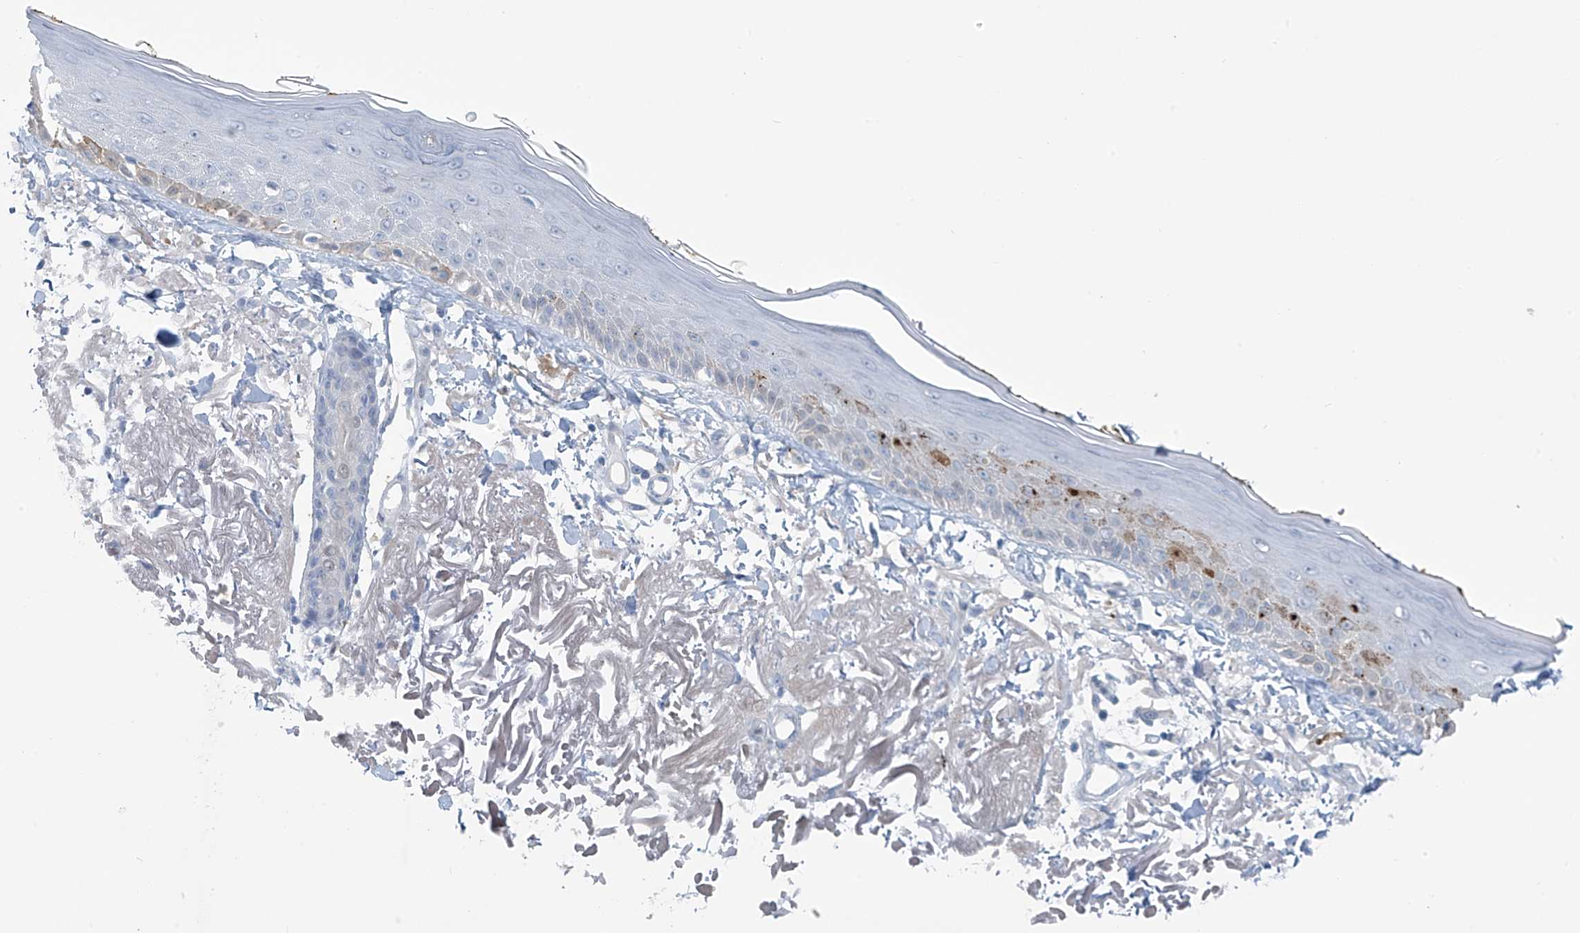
{"staining": {"intensity": "negative", "quantity": "none", "location": "none"}, "tissue": "skin", "cell_type": "Fibroblasts", "image_type": "normal", "snomed": [{"axis": "morphology", "description": "Normal tissue, NOS"}, {"axis": "topography", "description": "Skin"}, {"axis": "topography", "description": "Skeletal muscle"}], "caption": "A high-resolution image shows IHC staining of benign skin, which displays no significant positivity in fibroblasts.", "gene": "ZNF793", "patient": {"sex": "male", "age": 83}}